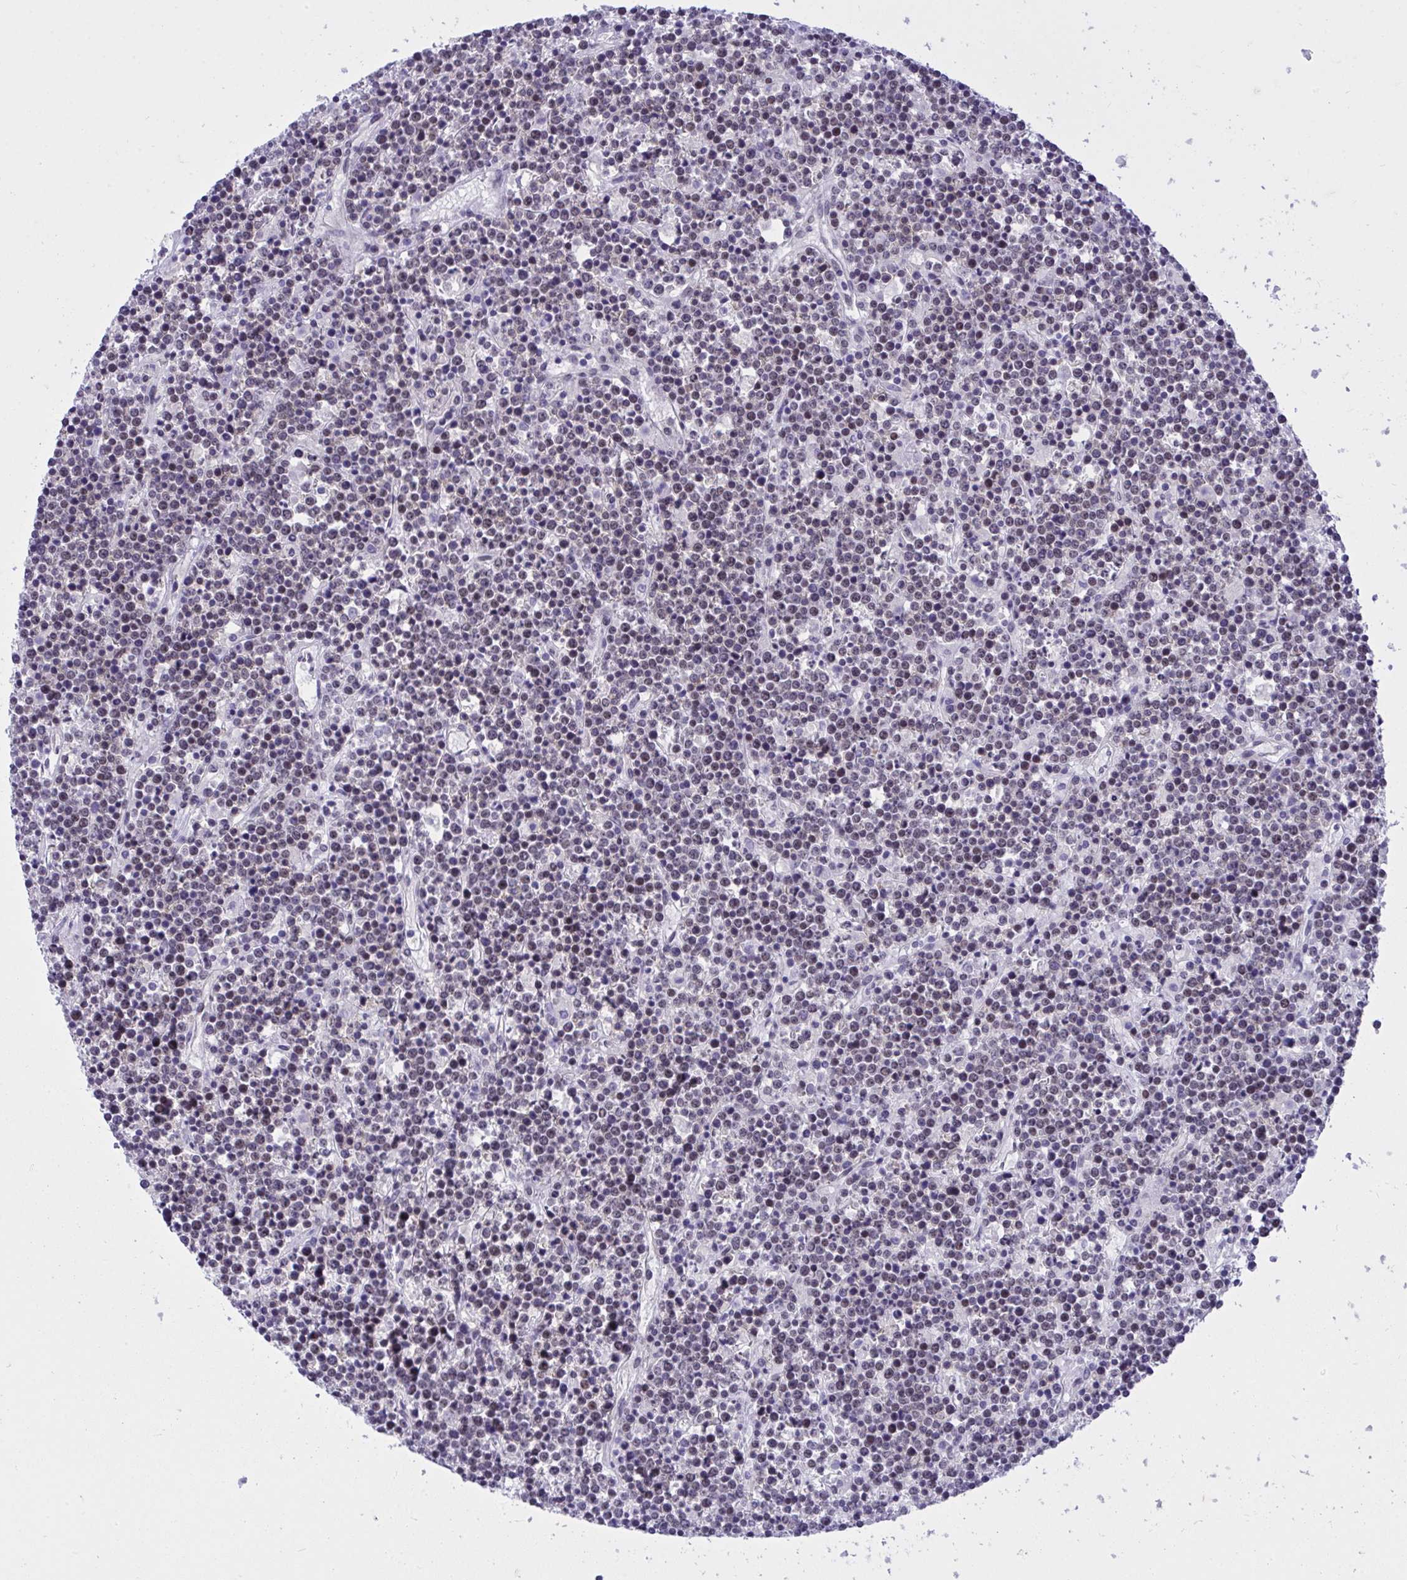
{"staining": {"intensity": "negative", "quantity": "none", "location": "none"}, "tissue": "lymphoma", "cell_type": "Tumor cells", "image_type": "cancer", "snomed": [{"axis": "morphology", "description": "Malignant lymphoma, non-Hodgkin's type, High grade"}, {"axis": "topography", "description": "Ovary"}], "caption": "This micrograph is of lymphoma stained with immunohistochemistry to label a protein in brown with the nuclei are counter-stained blue. There is no staining in tumor cells. (DAB (3,3'-diaminobenzidine) immunohistochemistry (IHC), high magnification).", "gene": "TEAD4", "patient": {"sex": "female", "age": 56}}